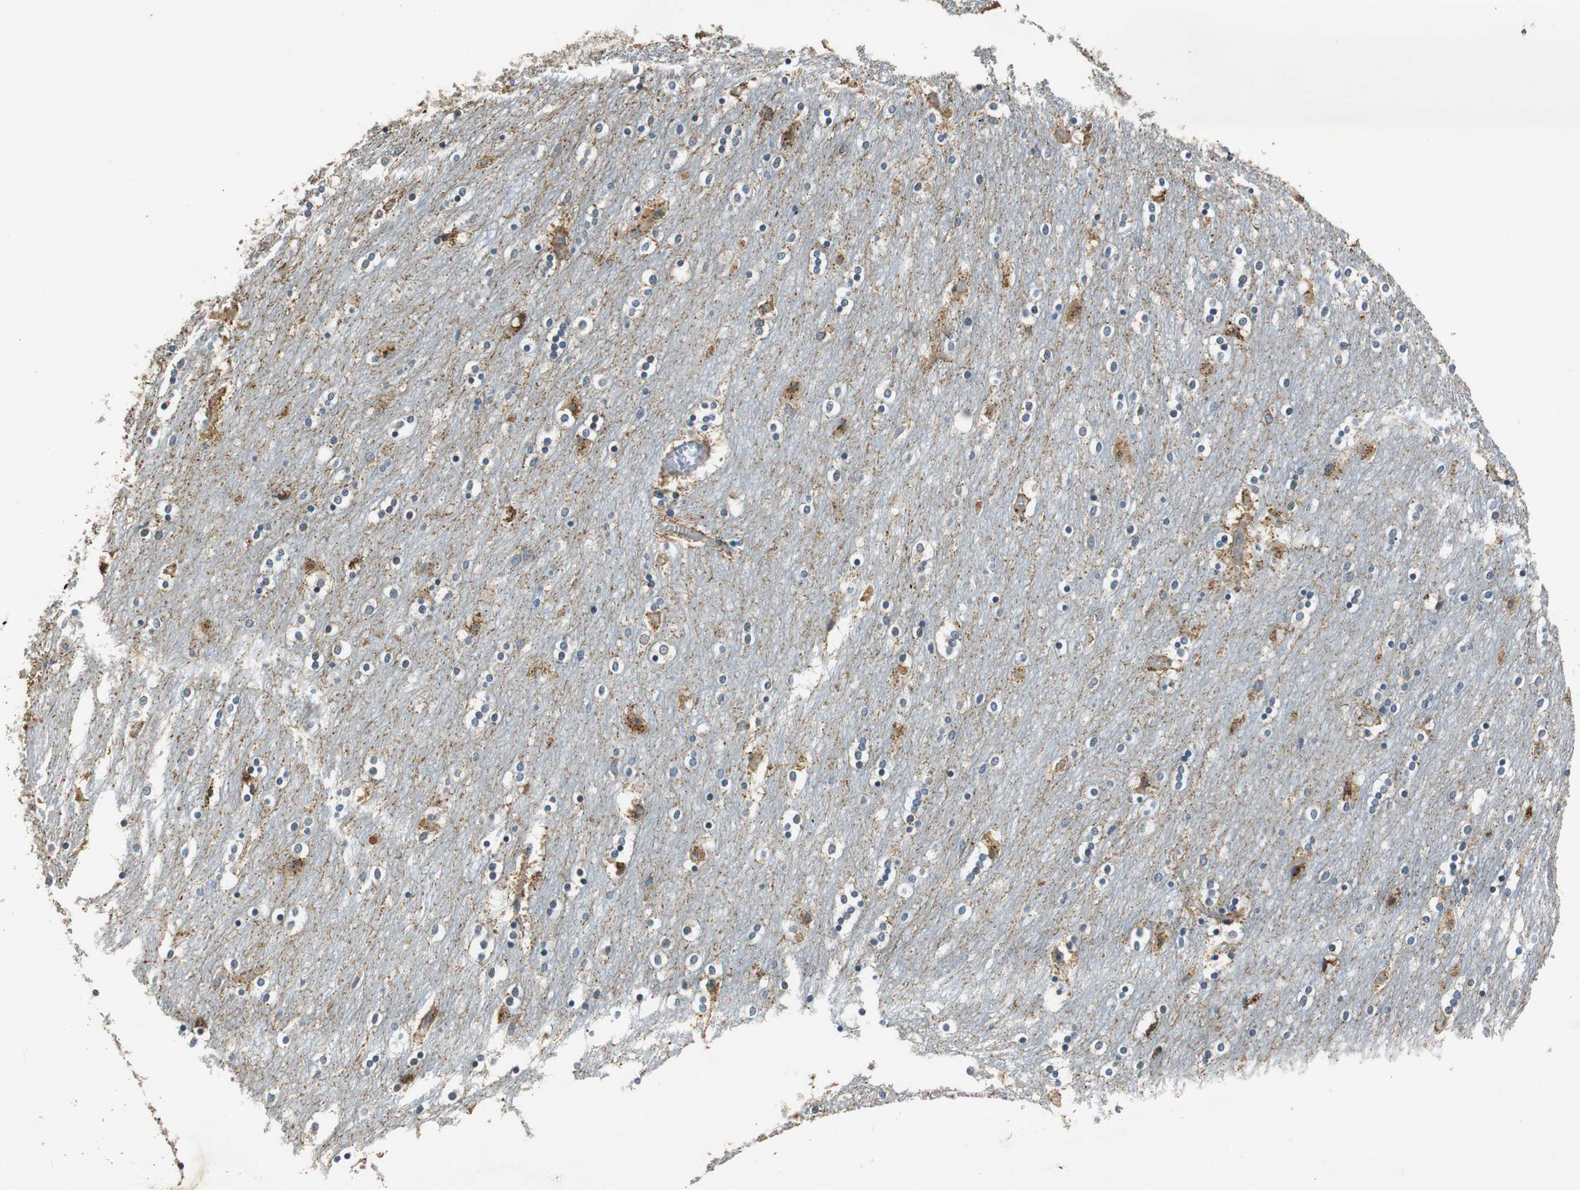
{"staining": {"intensity": "weak", "quantity": "25%-75%", "location": "cytoplasmic/membranous"}, "tissue": "caudate", "cell_type": "Glial cells", "image_type": "normal", "snomed": [{"axis": "morphology", "description": "Normal tissue, NOS"}, {"axis": "topography", "description": "Lateral ventricle wall"}], "caption": "IHC image of unremarkable caudate: human caudate stained using immunohistochemistry shows low levels of weak protein expression localized specifically in the cytoplasmic/membranous of glial cells, appearing as a cytoplasmic/membranous brown color.", "gene": "ALDH4A1", "patient": {"sex": "female", "age": 54}}